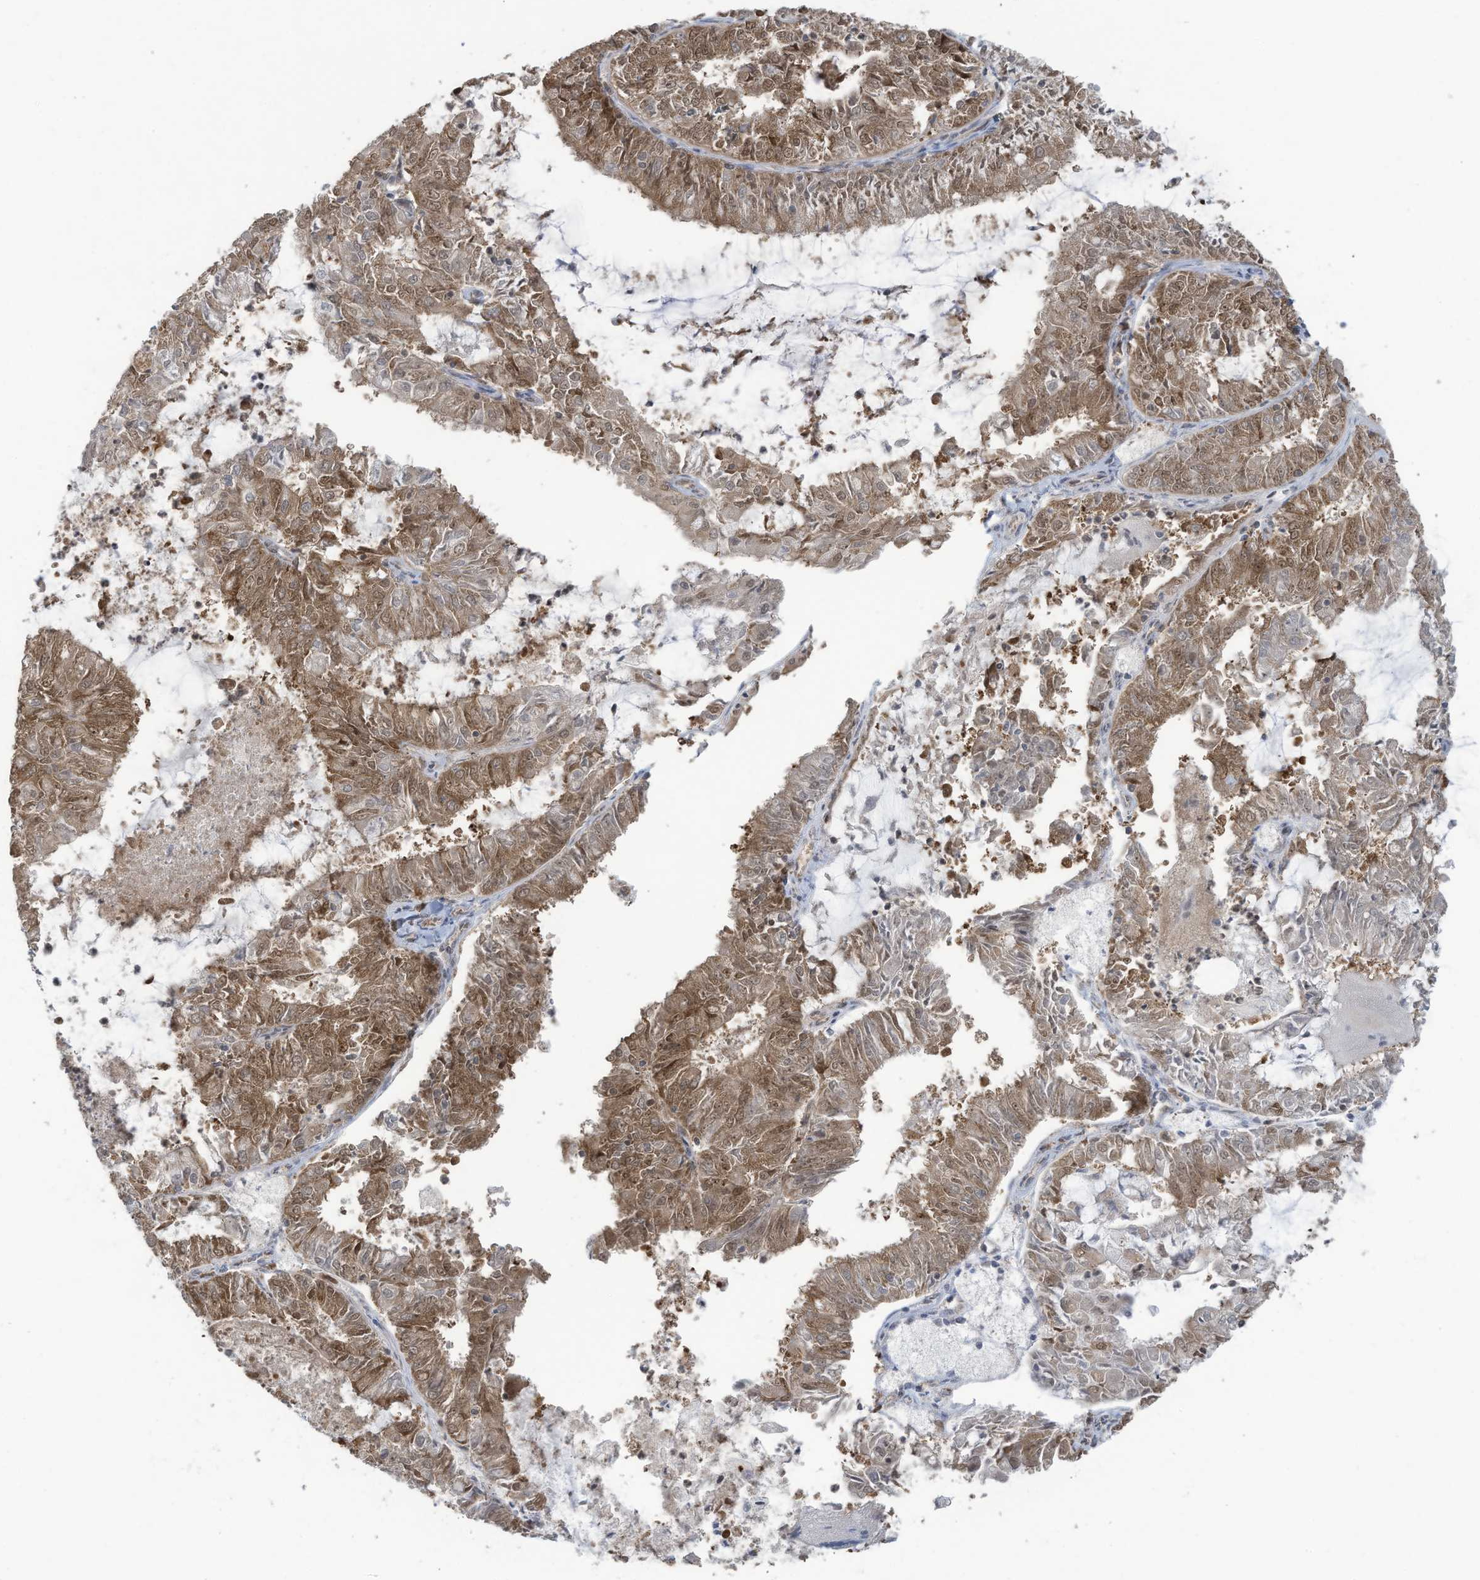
{"staining": {"intensity": "moderate", "quantity": ">75%", "location": "cytoplasmic/membranous,nuclear"}, "tissue": "endometrial cancer", "cell_type": "Tumor cells", "image_type": "cancer", "snomed": [{"axis": "morphology", "description": "Adenocarcinoma, NOS"}, {"axis": "topography", "description": "Endometrium"}], "caption": "Endometrial cancer tissue displays moderate cytoplasmic/membranous and nuclear staining in about >75% of tumor cells", "gene": "OLA1", "patient": {"sex": "female", "age": 57}}